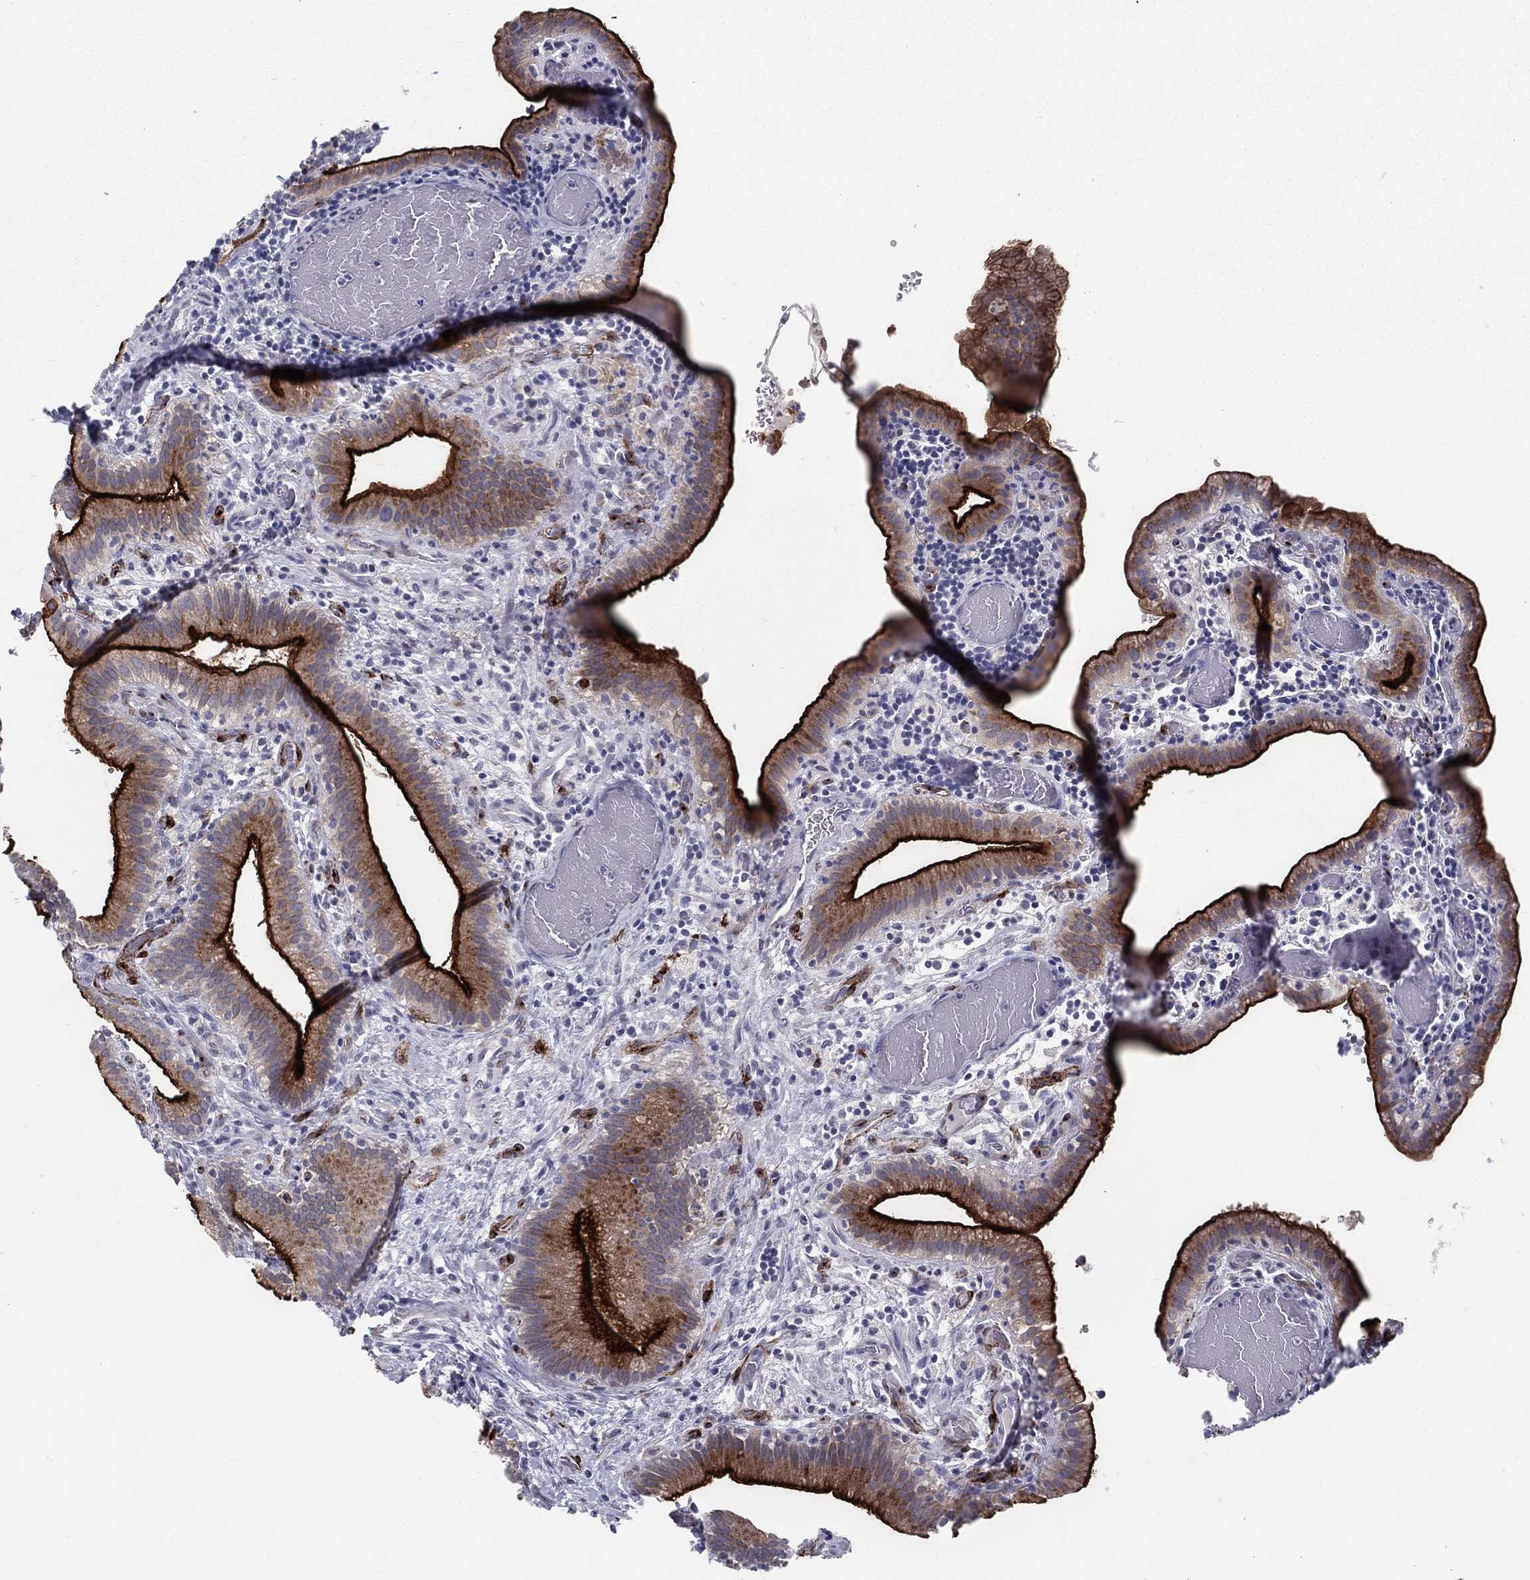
{"staining": {"intensity": "strong", "quantity": "25%-75%", "location": "cytoplasmic/membranous"}, "tissue": "gallbladder", "cell_type": "Glandular cells", "image_type": "normal", "snomed": [{"axis": "morphology", "description": "Normal tissue, NOS"}, {"axis": "topography", "description": "Gallbladder"}], "caption": "IHC histopathology image of benign human gallbladder stained for a protein (brown), which reveals high levels of strong cytoplasmic/membranous expression in about 25%-75% of glandular cells.", "gene": "ACE2", "patient": {"sex": "male", "age": 62}}